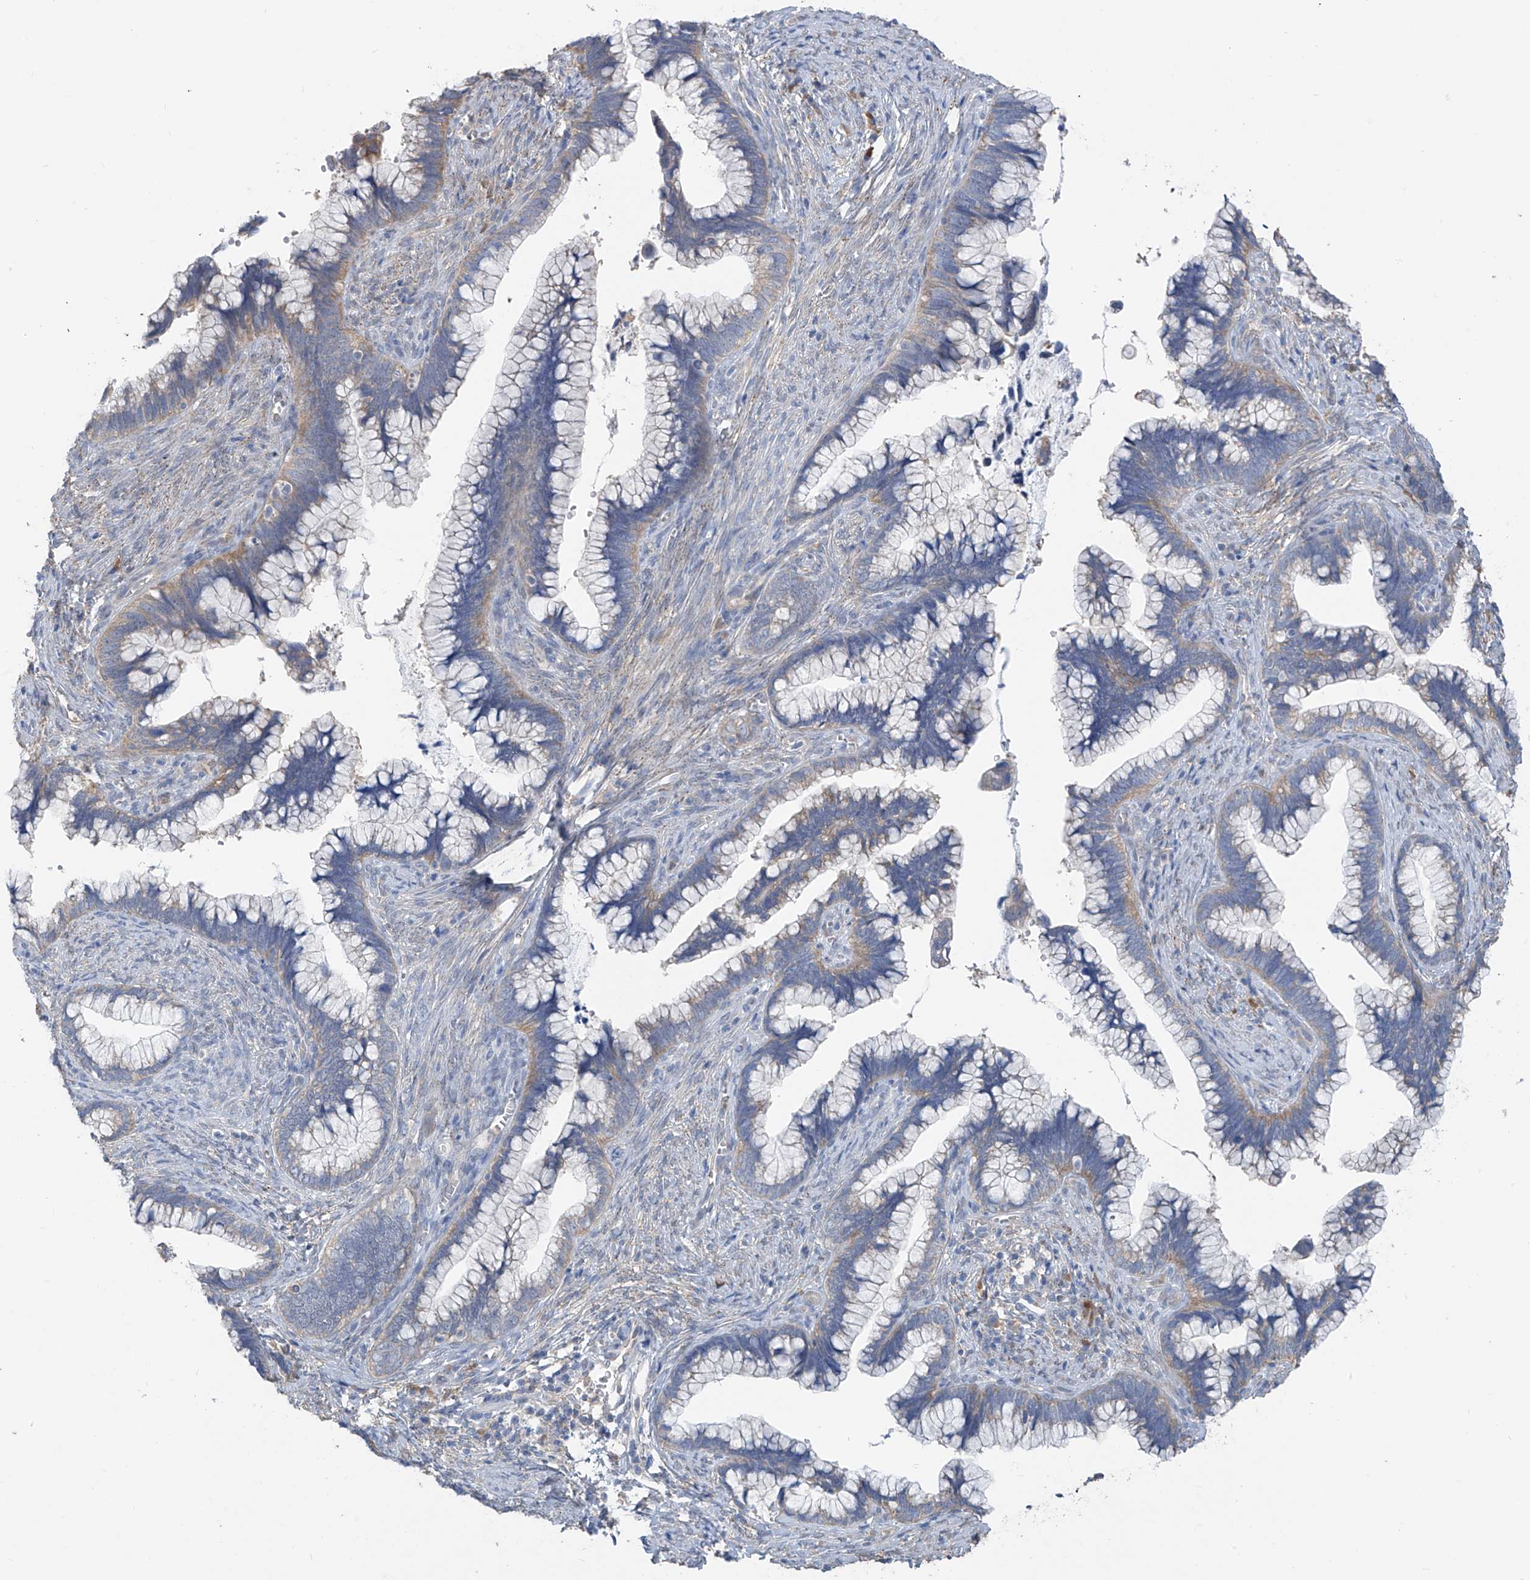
{"staining": {"intensity": "weak", "quantity": "25%-75%", "location": "cytoplasmic/membranous"}, "tissue": "cervical cancer", "cell_type": "Tumor cells", "image_type": "cancer", "snomed": [{"axis": "morphology", "description": "Adenocarcinoma, NOS"}, {"axis": "topography", "description": "Cervix"}], "caption": "High-power microscopy captured an IHC photomicrograph of cervical cancer, revealing weak cytoplasmic/membranous expression in approximately 25%-75% of tumor cells. (IHC, brightfield microscopy, high magnification).", "gene": "RPL4", "patient": {"sex": "female", "age": 44}}